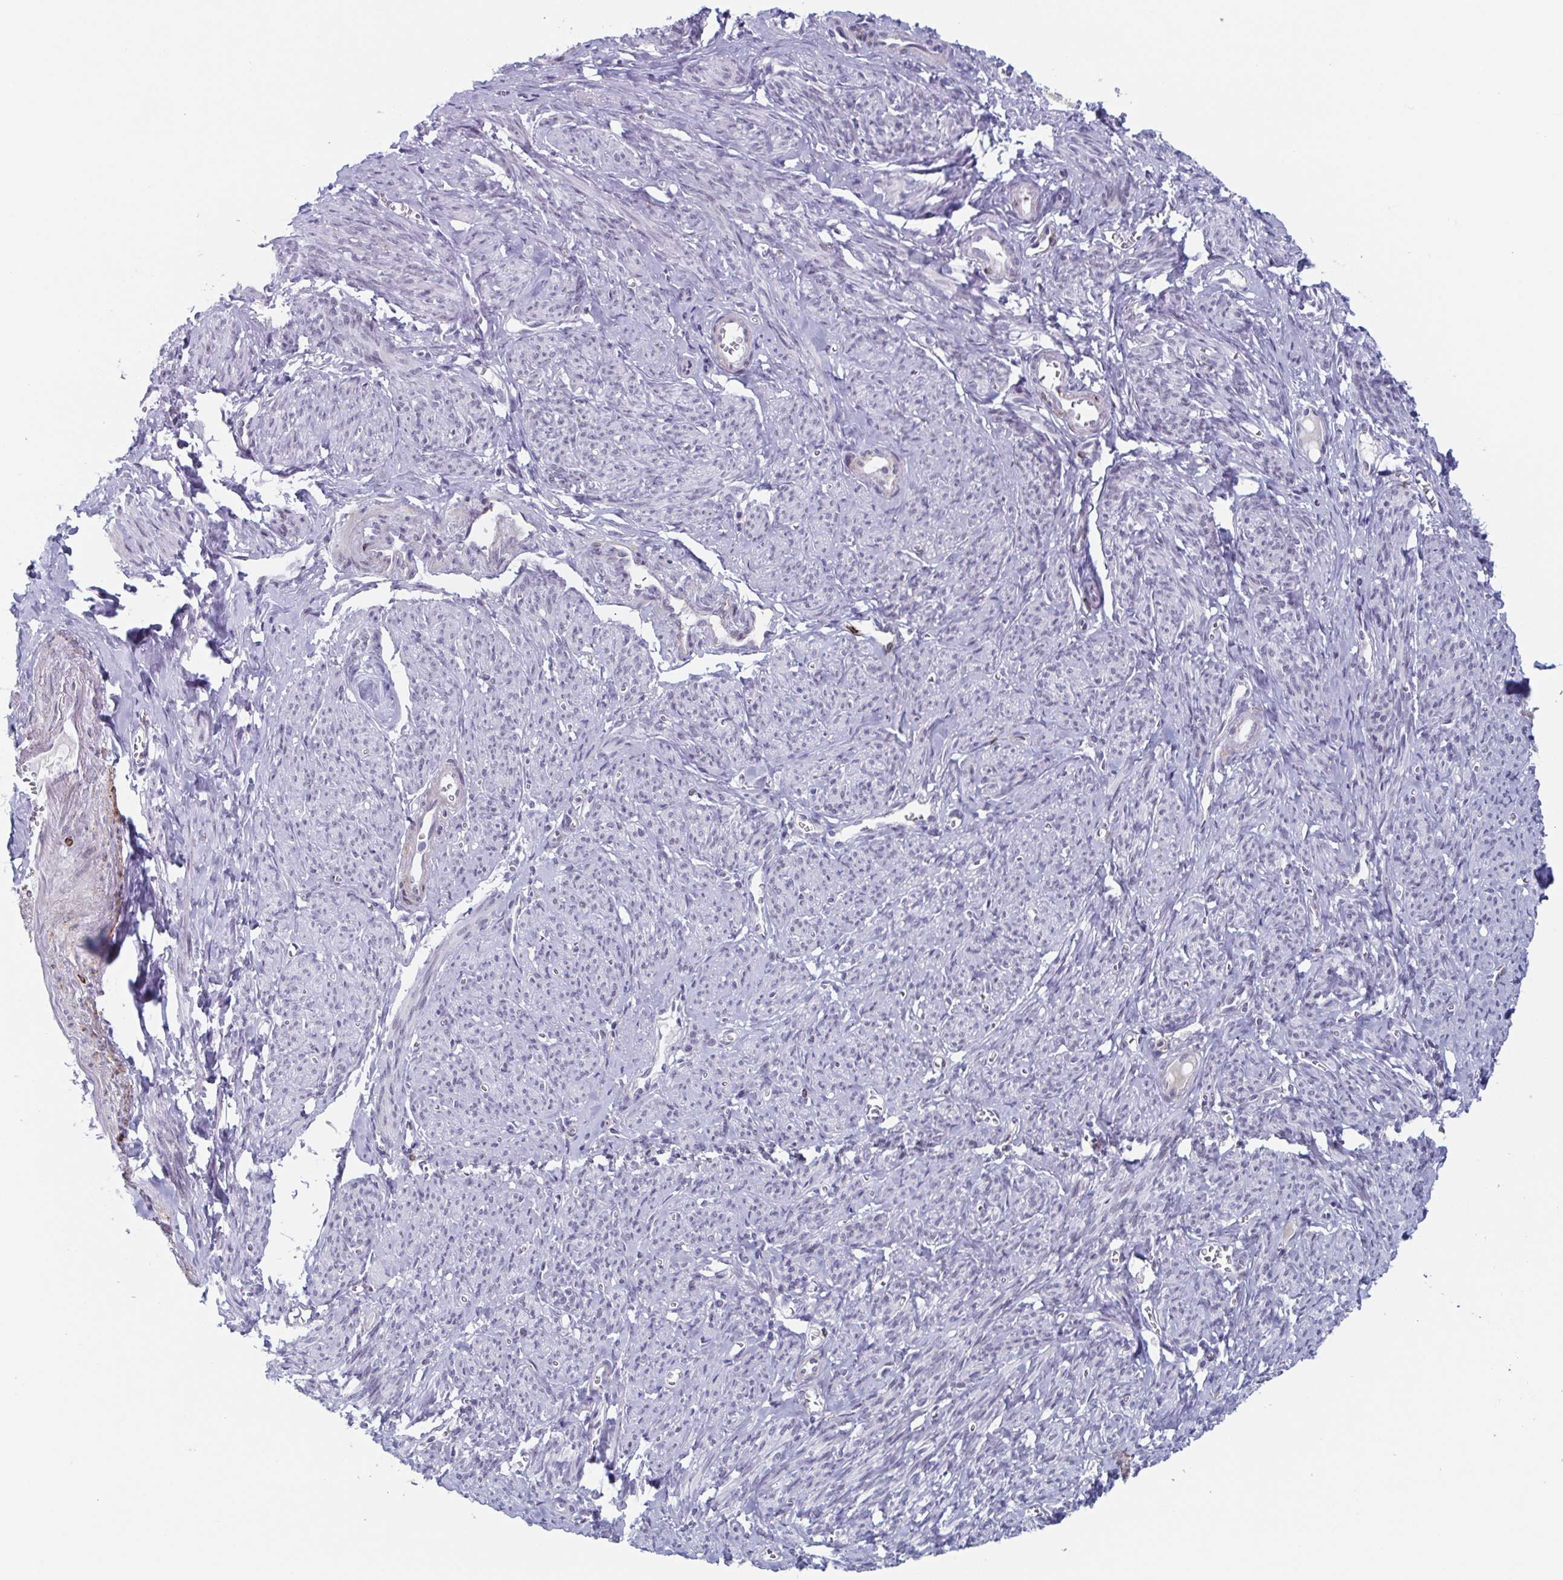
{"staining": {"intensity": "negative", "quantity": "none", "location": "none"}, "tissue": "smooth muscle", "cell_type": "Smooth muscle cells", "image_type": "normal", "snomed": [{"axis": "morphology", "description": "Normal tissue, NOS"}, {"axis": "topography", "description": "Smooth muscle"}], "caption": "A histopathology image of smooth muscle stained for a protein displays no brown staining in smooth muscle cells. (Brightfield microscopy of DAB immunohistochemistry (IHC) at high magnification).", "gene": "ZFP64", "patient": {"sex": "female", "age": 65}}